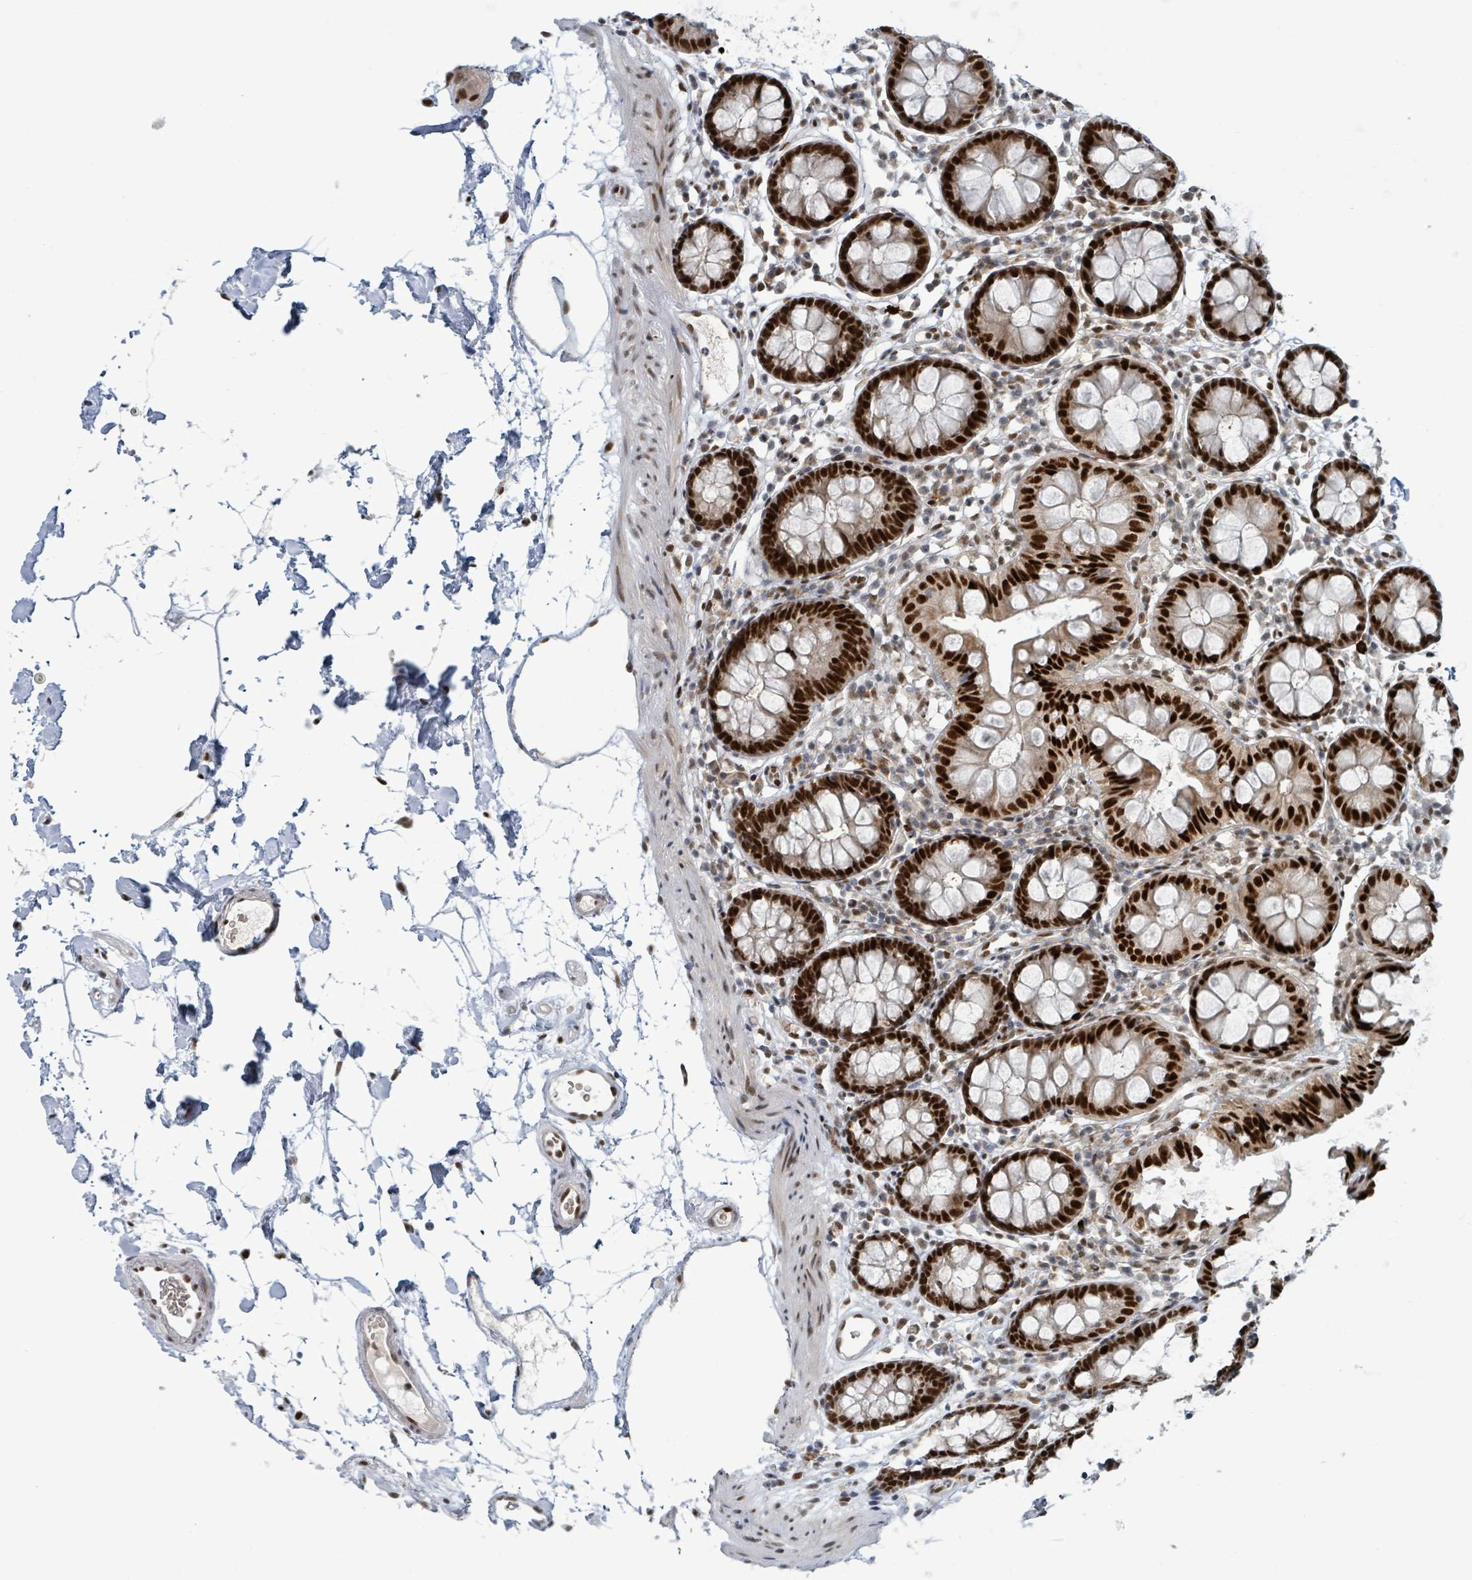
{"staining": {"intensity": "moderate", "quantity": ">75%", "location": "nuclear"}, "tissue": "colon", "cell_type": "Endothelial cells", "image_type": "normal", "snomed": [{"axis": "morphology", "description": "Normal tissue, NOS"}, {"axis": "topography", "description": "Colon"}], "caption": "Immunohistochemical staining of benign colon demonstrates >75% levels of moderate nuclear protein staining in about >75% of endothelial cells. The protein of interest is shown in brown color, while the nuclei are stained blue.", "gene": "KLF3", "patient": {"sex": "female", "age": 84}}